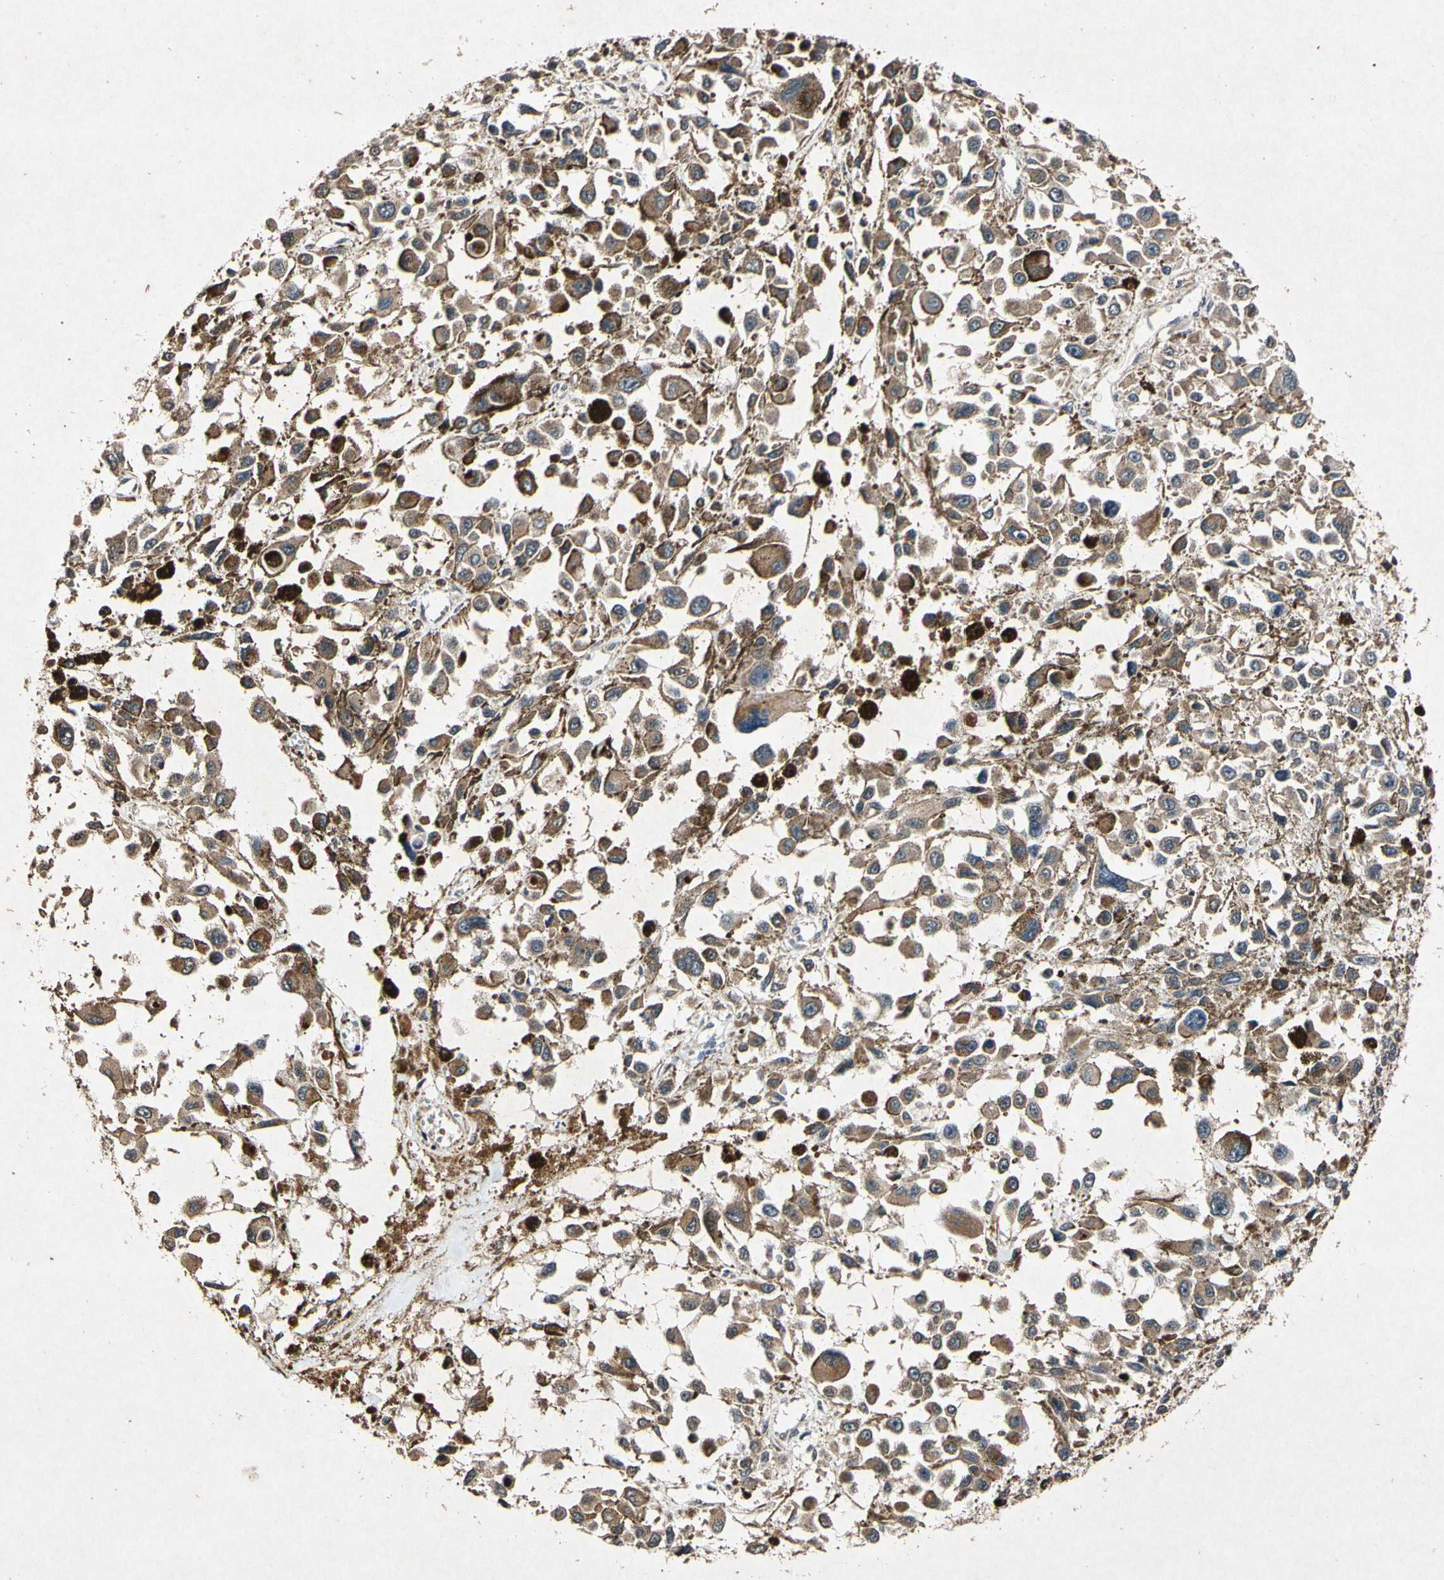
{"staining": {"intensity": "moderate", "quantity": ">75%", "location": "cytoplasmic/membranous"}, "tissue": "melanoma", "cell_type": "Tumor cells", "image_type": "cancer", "snomed": [{"axis": "morphology", "description": "Malignant melanoma, Metastatic site"}, {"axis": "topography", "description": "Lymph node"}], "caption": "Brown immunohistochemical staining in human malignant melanoma (metastatic site) demonstrates moderate cytoplasmic/membranous expression in about >75% of tumor cells. The protein of interest is shown in brown color, while the nuclei are stained blue.", "gene": "PLAT", "patient": {"sex": "male", "age": 59}}